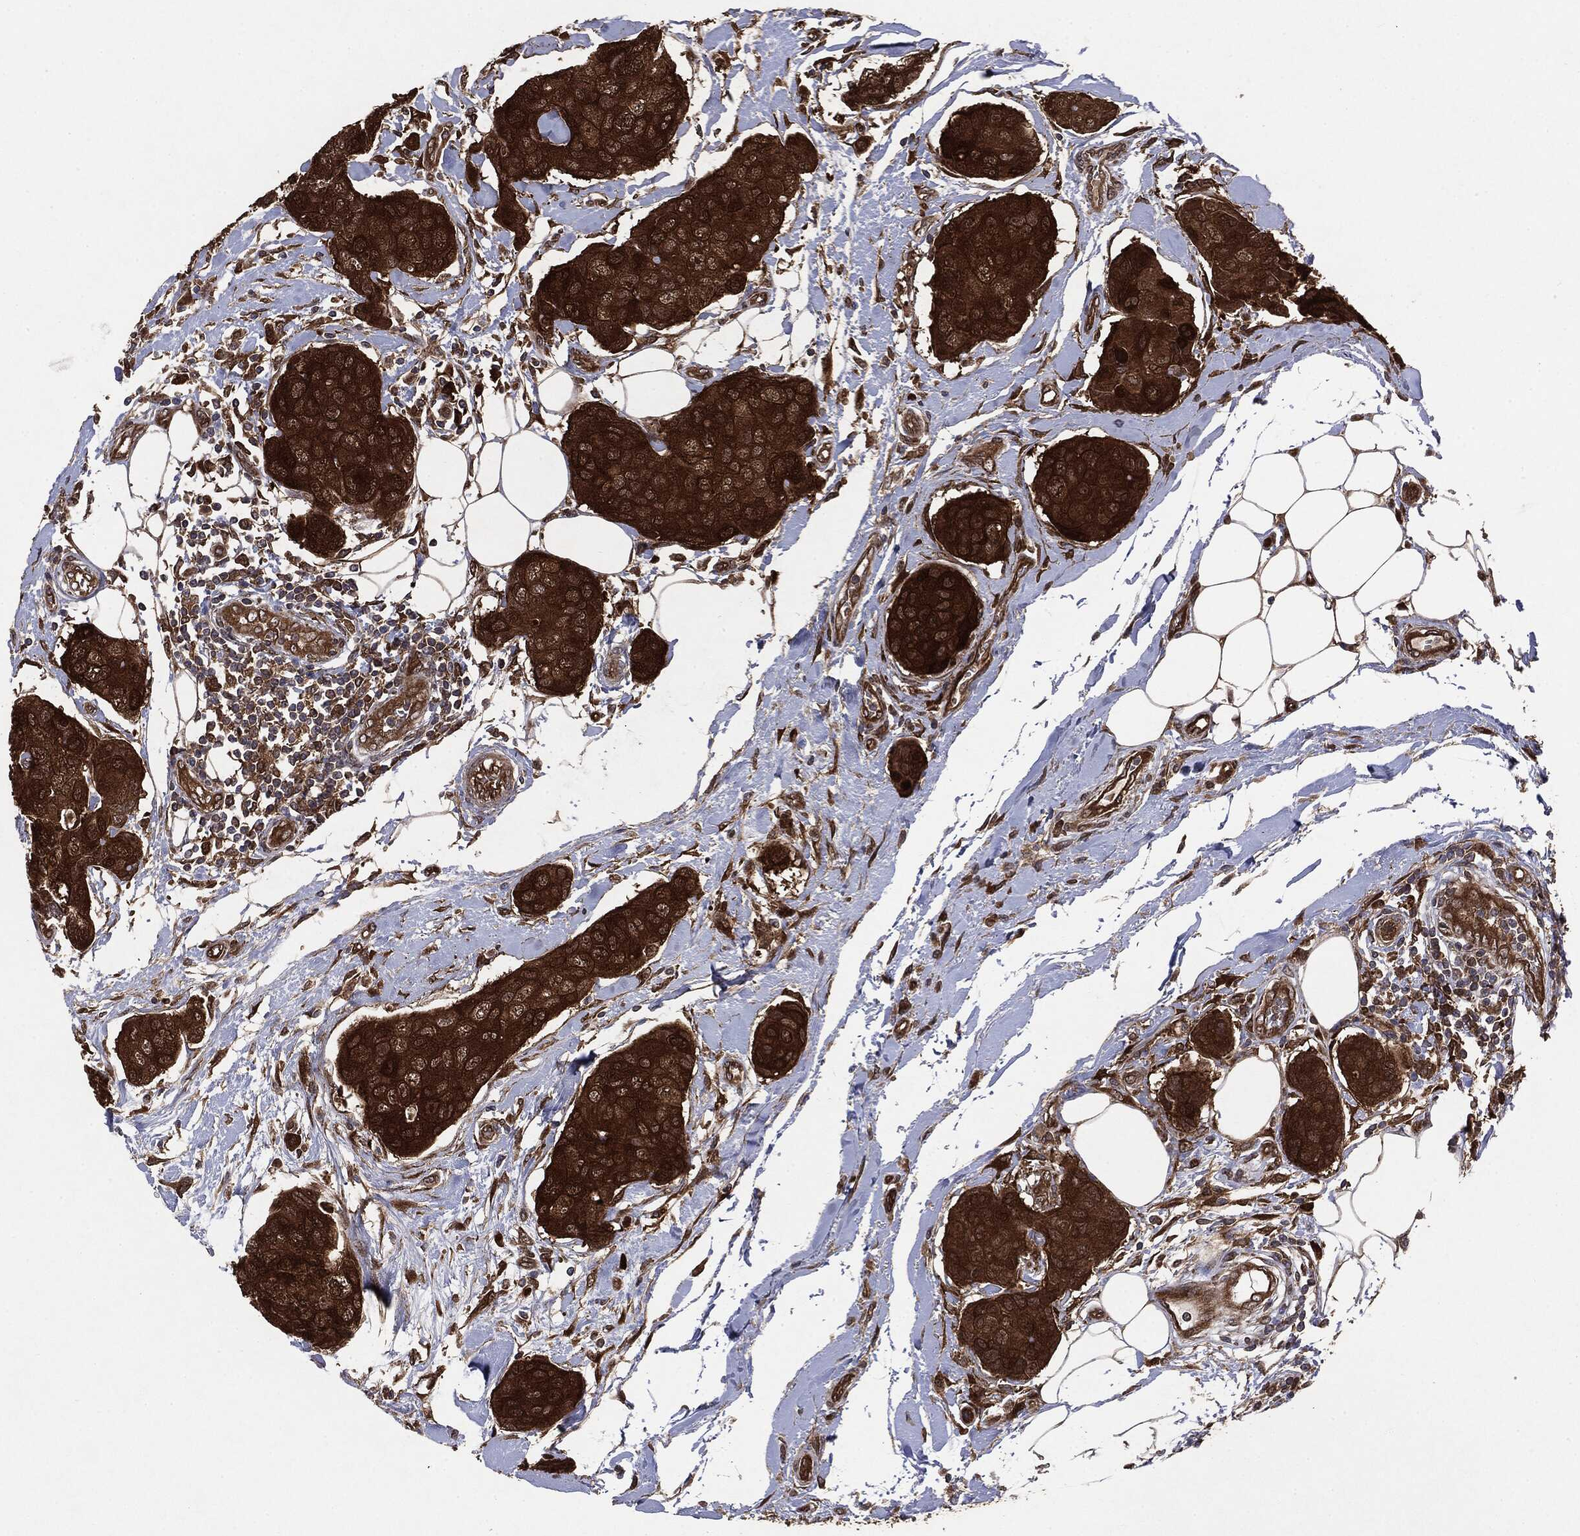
{"staining": {"intensity": "strong", "quantity": ">75%", "location": "cytoplasmic/membranous"}, "tissue": "breast cancer", "cell_type": "Tumor cells", "image_type": "cancer", "snomed": [{"axis": "morphology", "description": "Duct carcinoma"}, {"axis": "topography", "description": "Breast"}, {"axis": "topography", "description": "Lymph node"}], "caption": "Human breast cancer (invasive ductal carcinoma) stained for a protein (brown) displays strong cytoplasmic/membranous positive staining in approximately >75% of tumor cells.", "gene": "NME1", "patient": {"sex": "female", "age": 80}}